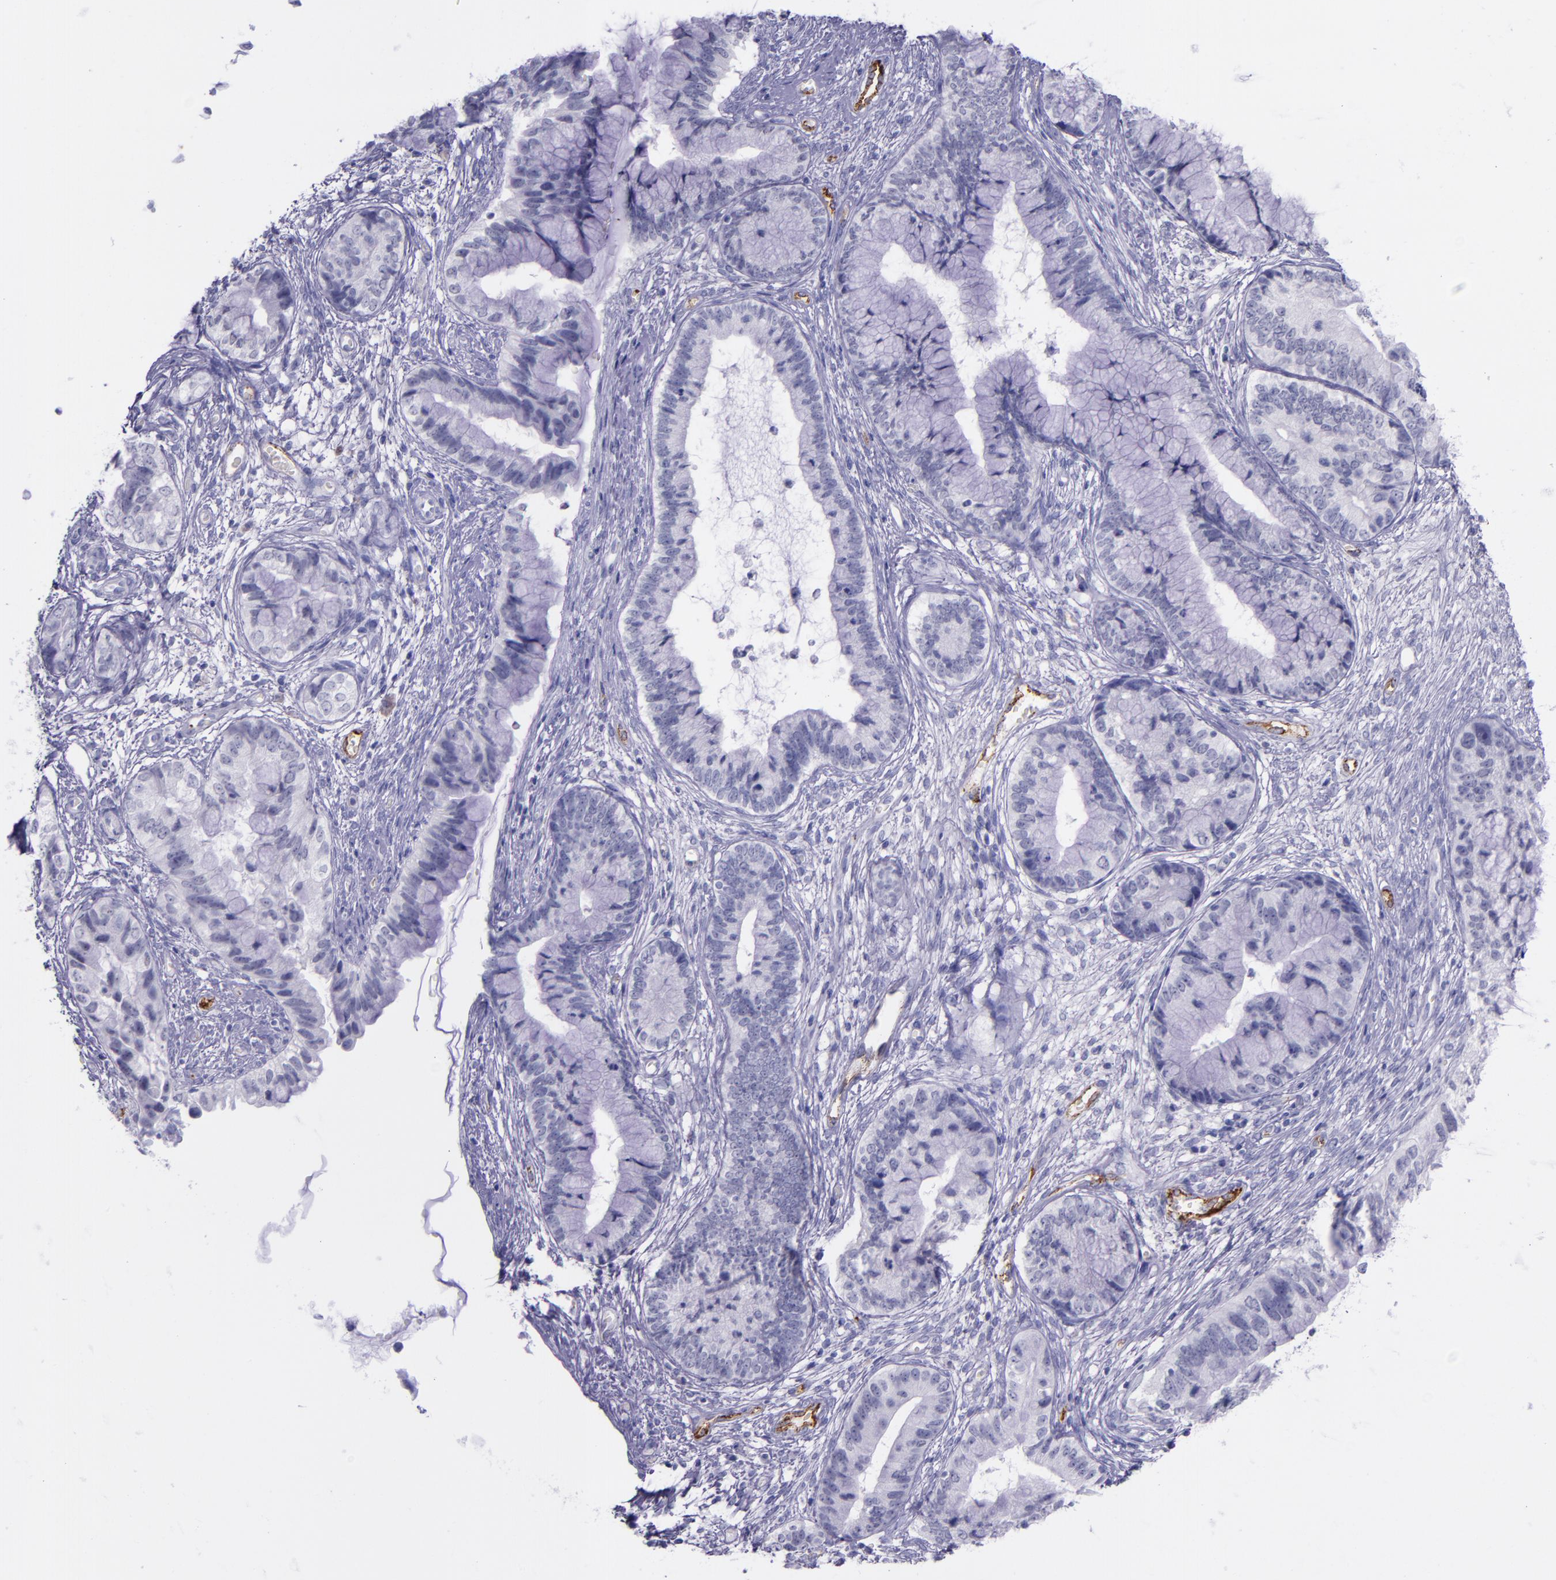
{"staining": {"intensity": "negative", "quantity": "none", "location": "none"}, "tissue": "cervical cancer", "cell_type": "Tumor cells", "image_type": "cancer", "snomed": [{"axis": "morphology", "description": "Adenocarcinoma, NOS"}, {"axis": "topography", "description": "Cervix"}], "caption": "This is an IHC histopathology image of human cervical adenocarcinoma. There is no positivity in tumor cells.", "gene": "SELE", "patient": {"sex": "female", "age": 44}}